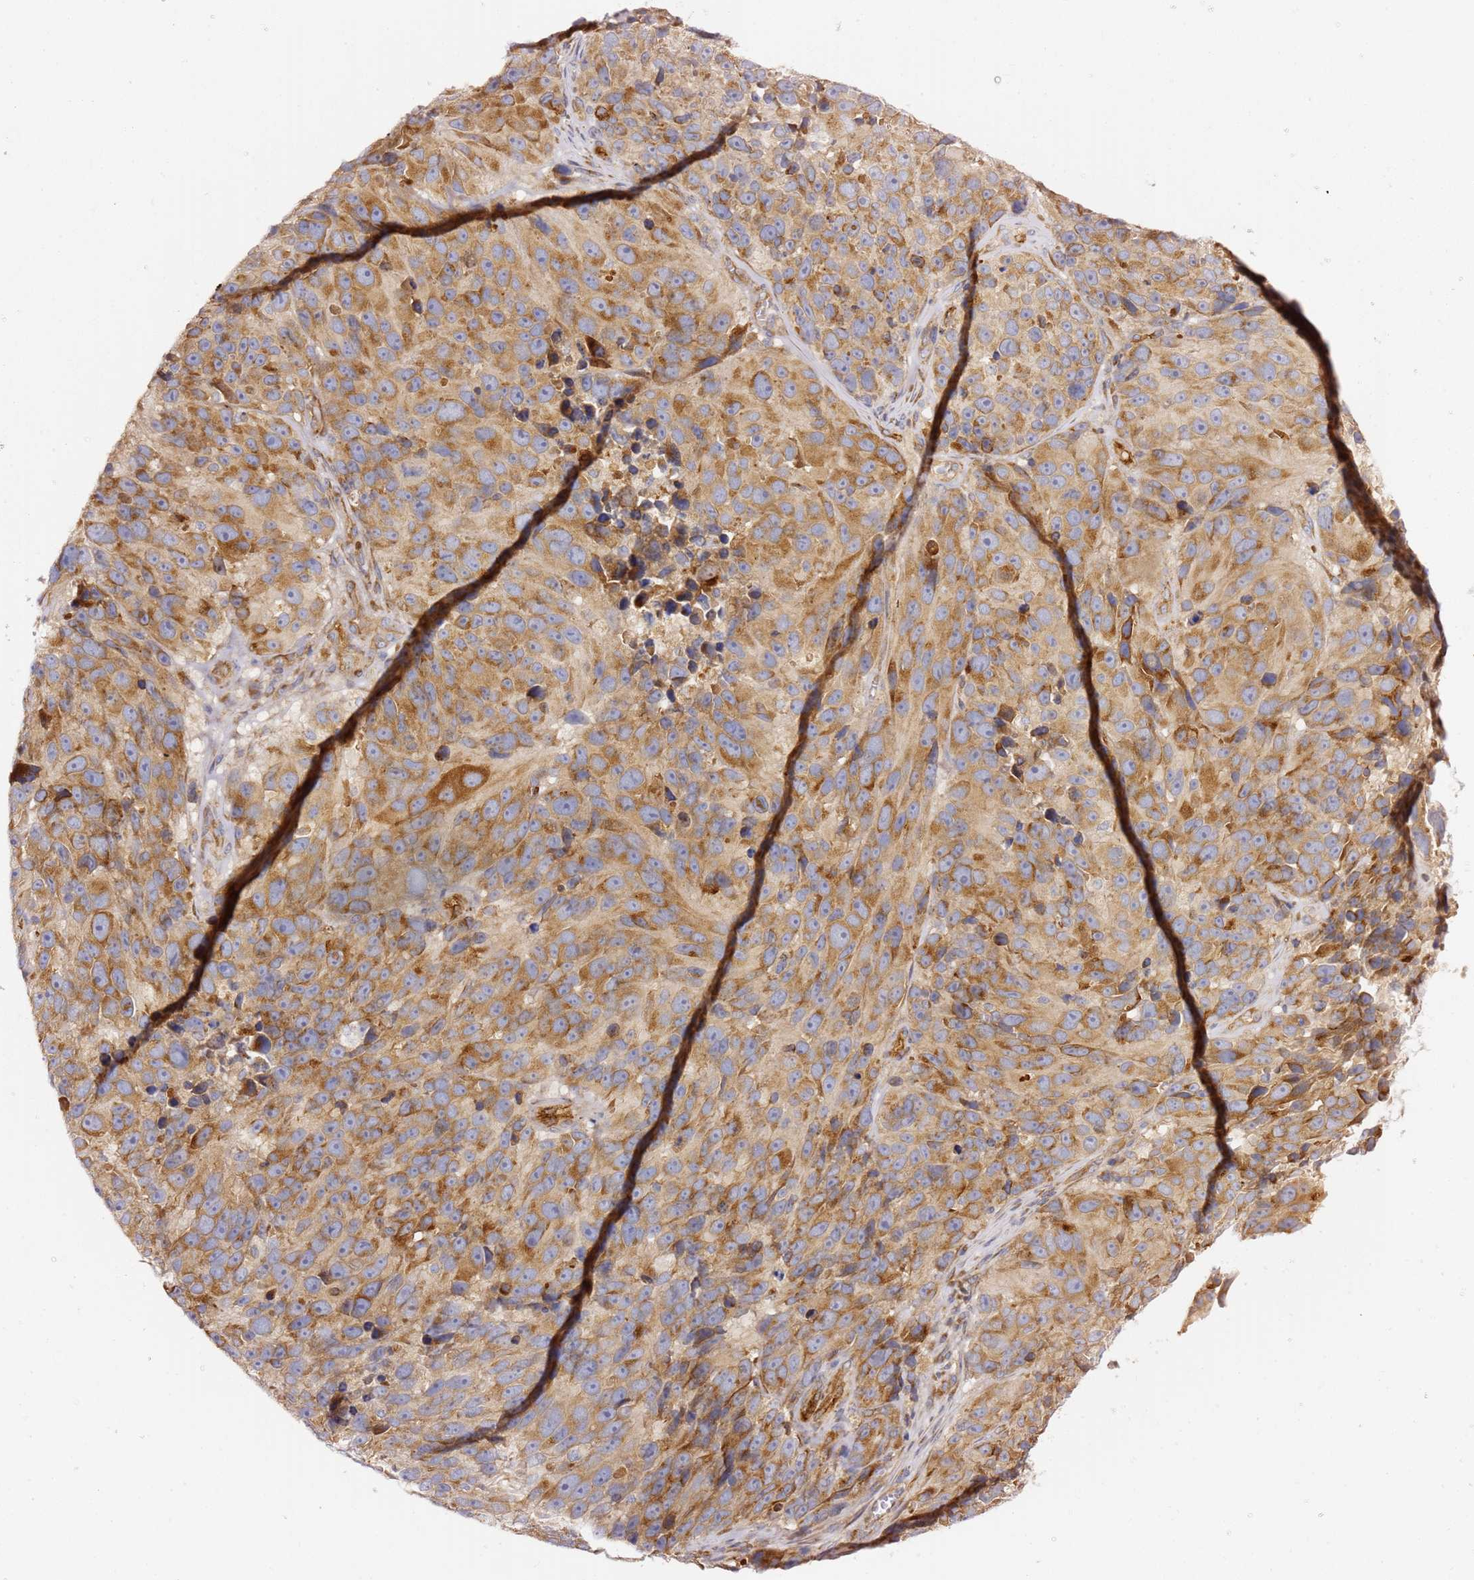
{"staining": {"intensity": "strong", "quantity": ">75%", "location": "cytoplasmic/membranous"}, "tissue": "melanoma", "cell_type": "Tumor cells", "image_type": "cancer", "snomed": [{"axis": "morphology", "description": "Malignant melanoma, NOS"}, {"axis": "topography", "description": "Skin"}], "caption": "Melanoma stained for a protein shows strong cytoplasmic/membranous positivity in tumor cells. (brown staining indicates protein expression, while blue staining denotes nuclei).", "gene": "KIF7", "patient": {"sex": "male", "age": 84}}